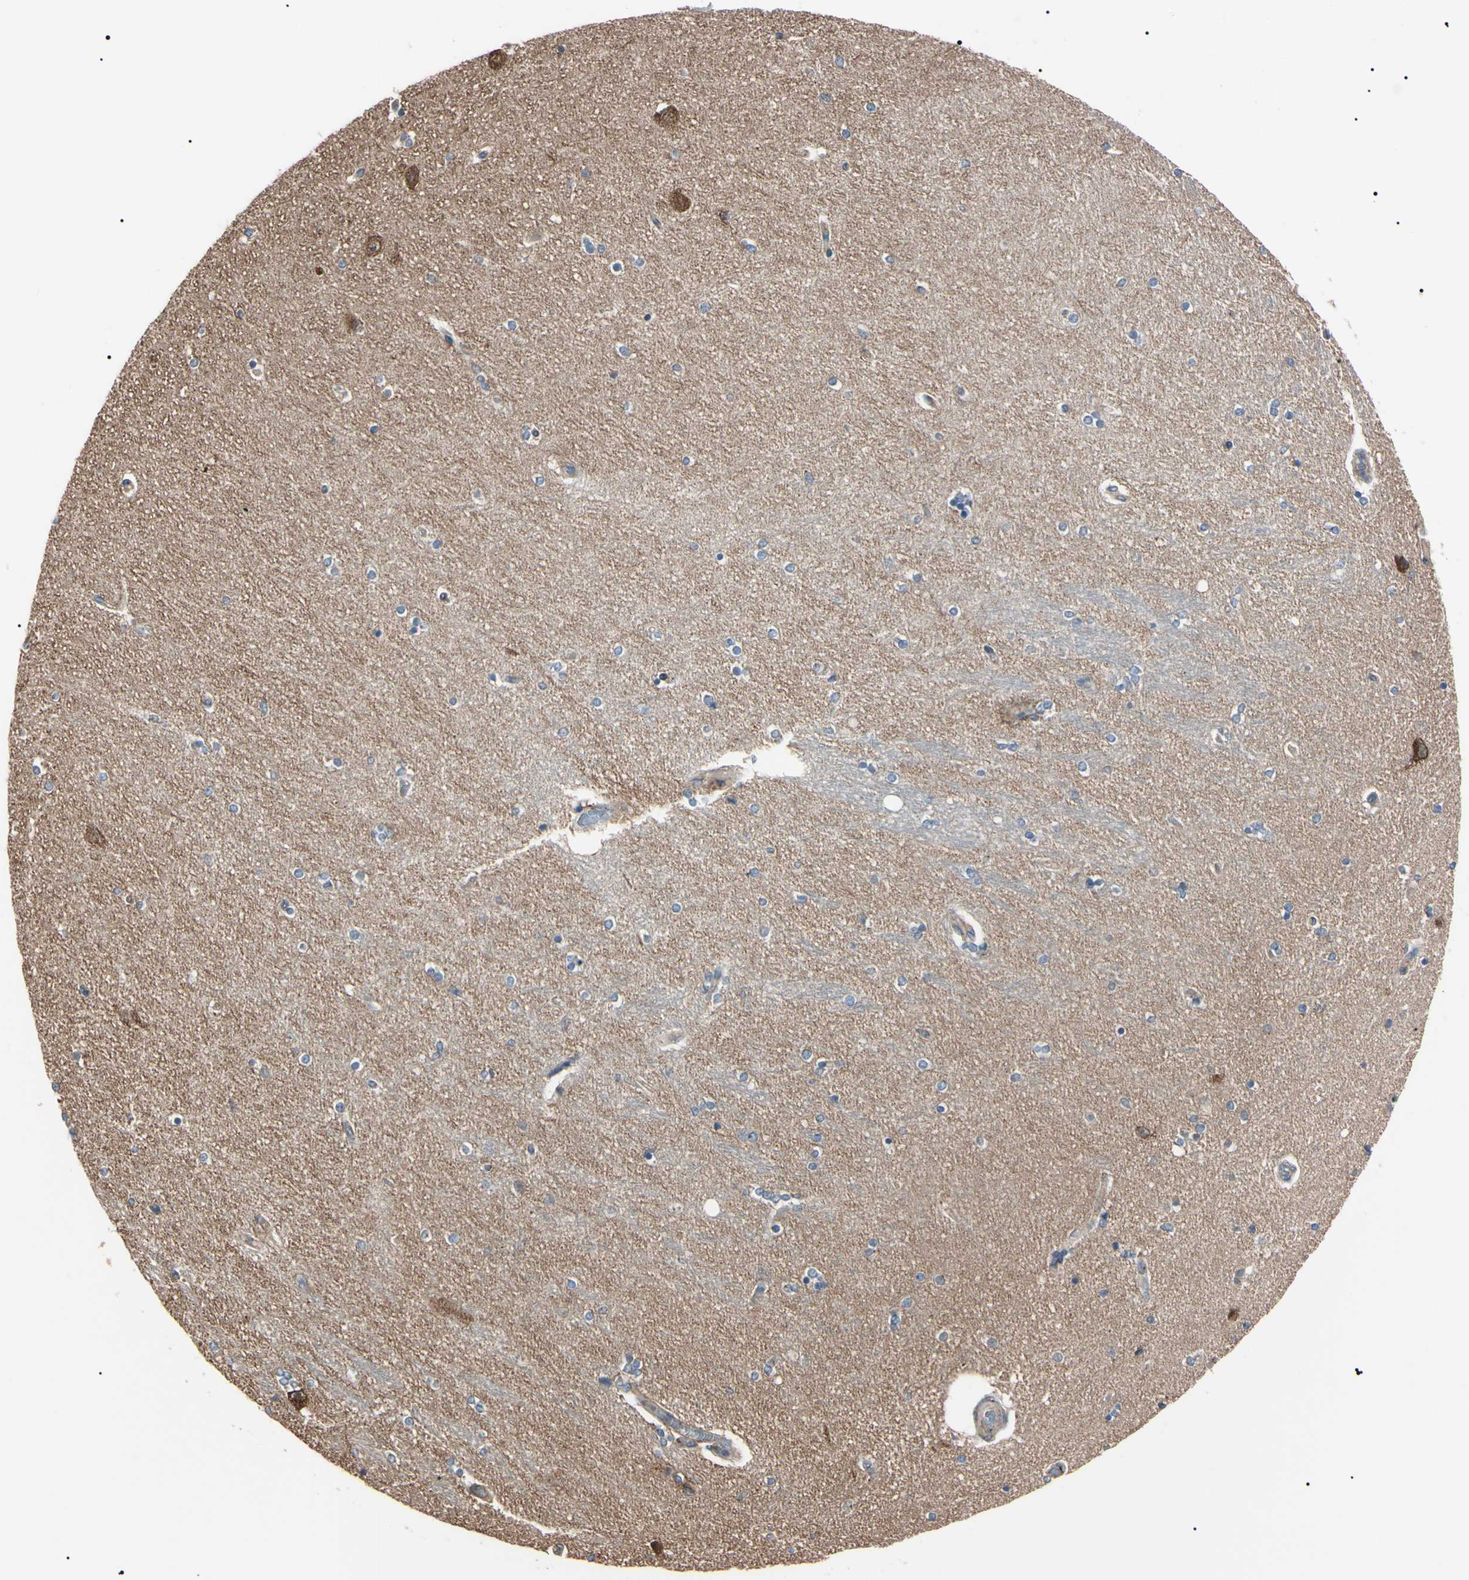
{"staining": {"intensity": "negative", "quantity": "none", "location": "none"}, "tissue": "hippocampus", "cell_type": "Glial cells", "image_type": "normal", "snomed": [{"axis": "morphology", "description": "Normal tissue, NOS"}, {"axis": "topography", "description": "Hippocampus"}], "caption": "A high-resolution photomicrograph shows immunohistochemistry staining of unremarkable hippocampus, which demonstrates no significant expression in glial cells. Brightfield microscopy of immunohistochemistry (IHC) stained with DAB (3,3'-diaminobenzidine) (brown) and hematoxylin (blue), captured at high magnification.", "gene": "PRKACA", "patient": {"sex": "female", "age": 54}}